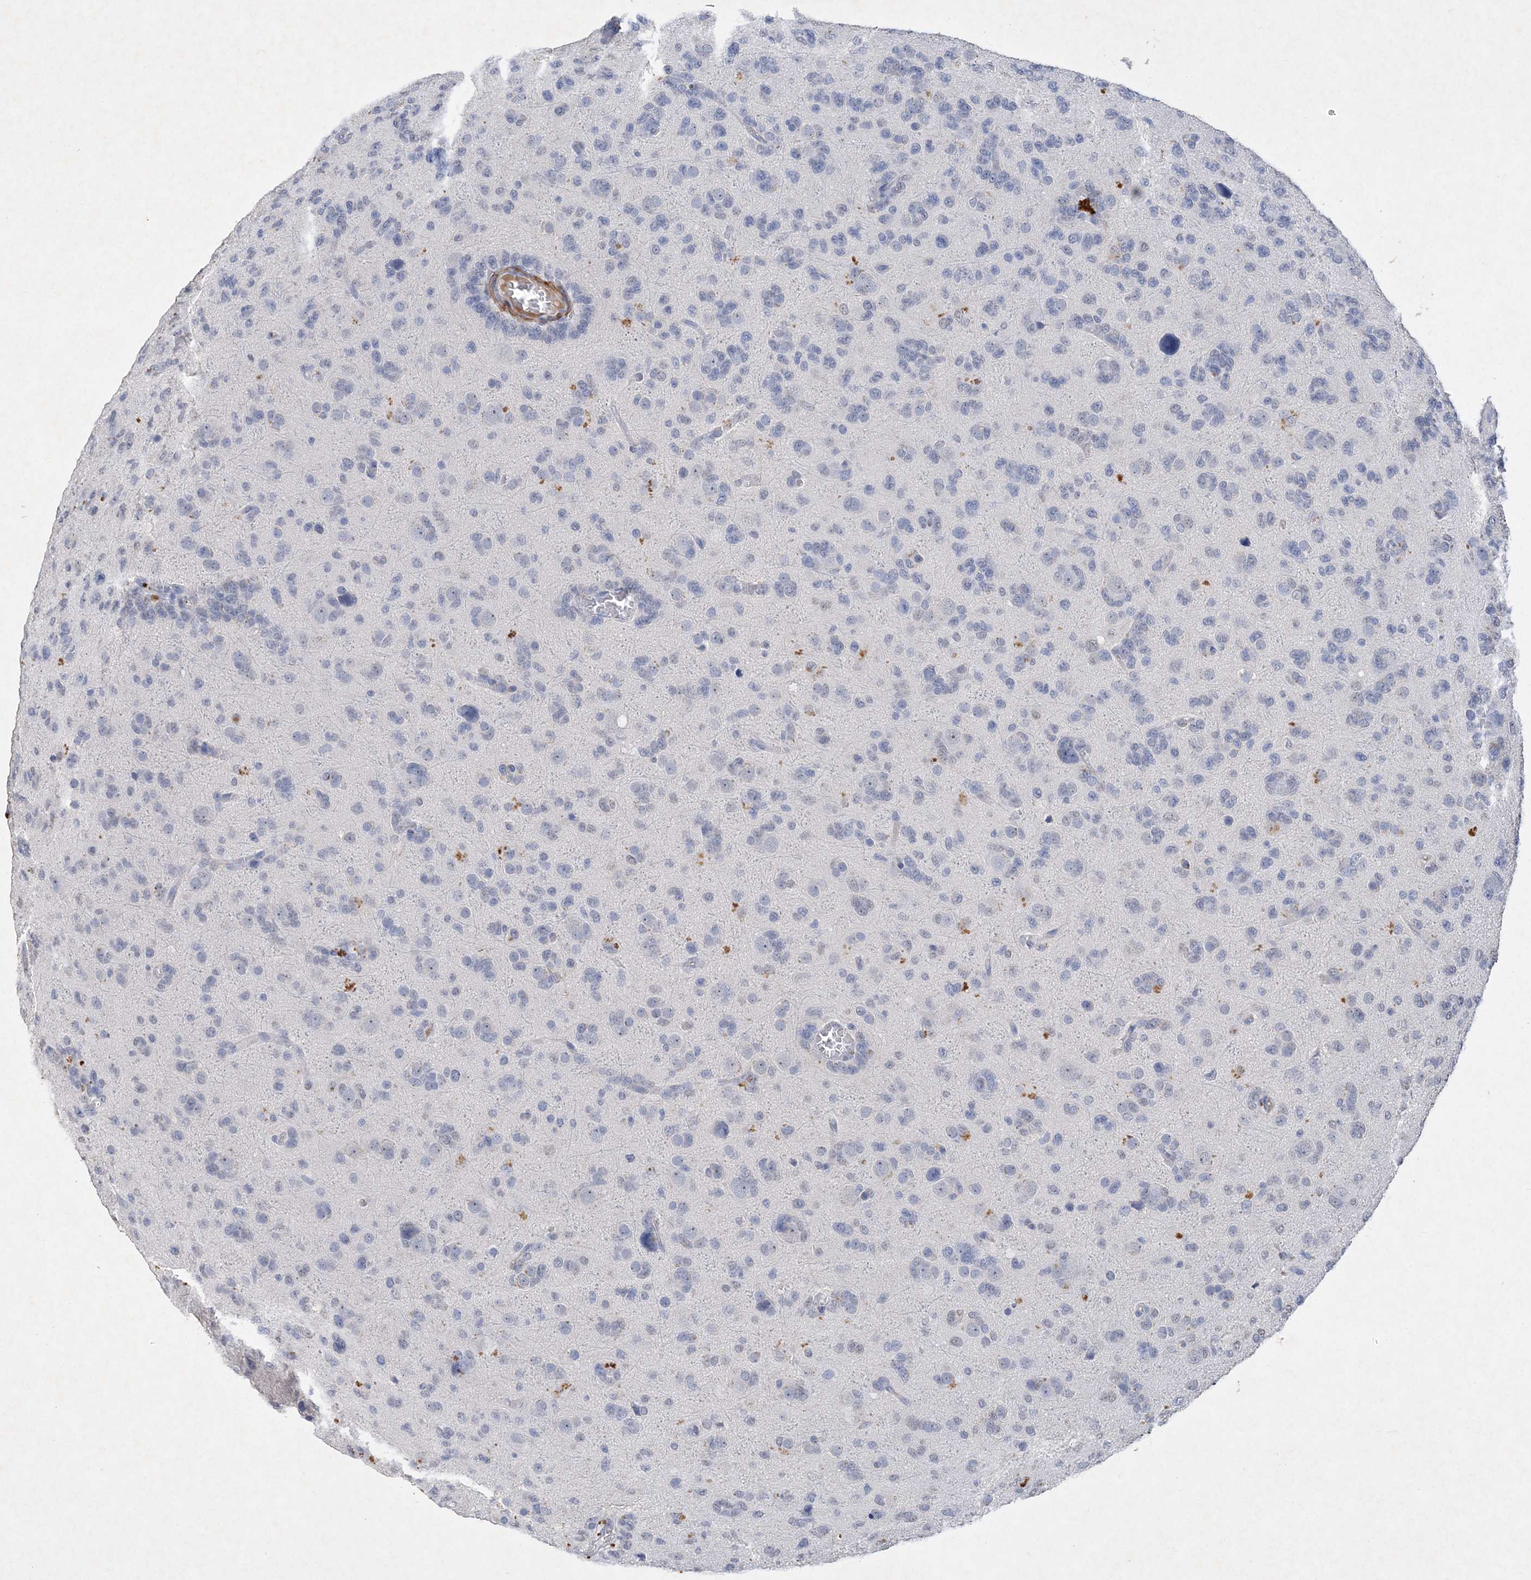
{"staining": {"intensity": "negative", "quantity": "none", "location": "none"}, "tissue": "glioma", "cell_type": "Tumor cells", "image_type": "cancer", "snomed": [{"axis": "morphology", "description": "Glioma, malignant, High grade"}, {"axis": "topography", "description": "Brain"}], "caption": "DAB immunohistochemical staining of human malignant high-grade glioma shows no significant positivity in tumor cells.", "gene": "C11orf58", "patient": {"sex": "female", "age": 59}}